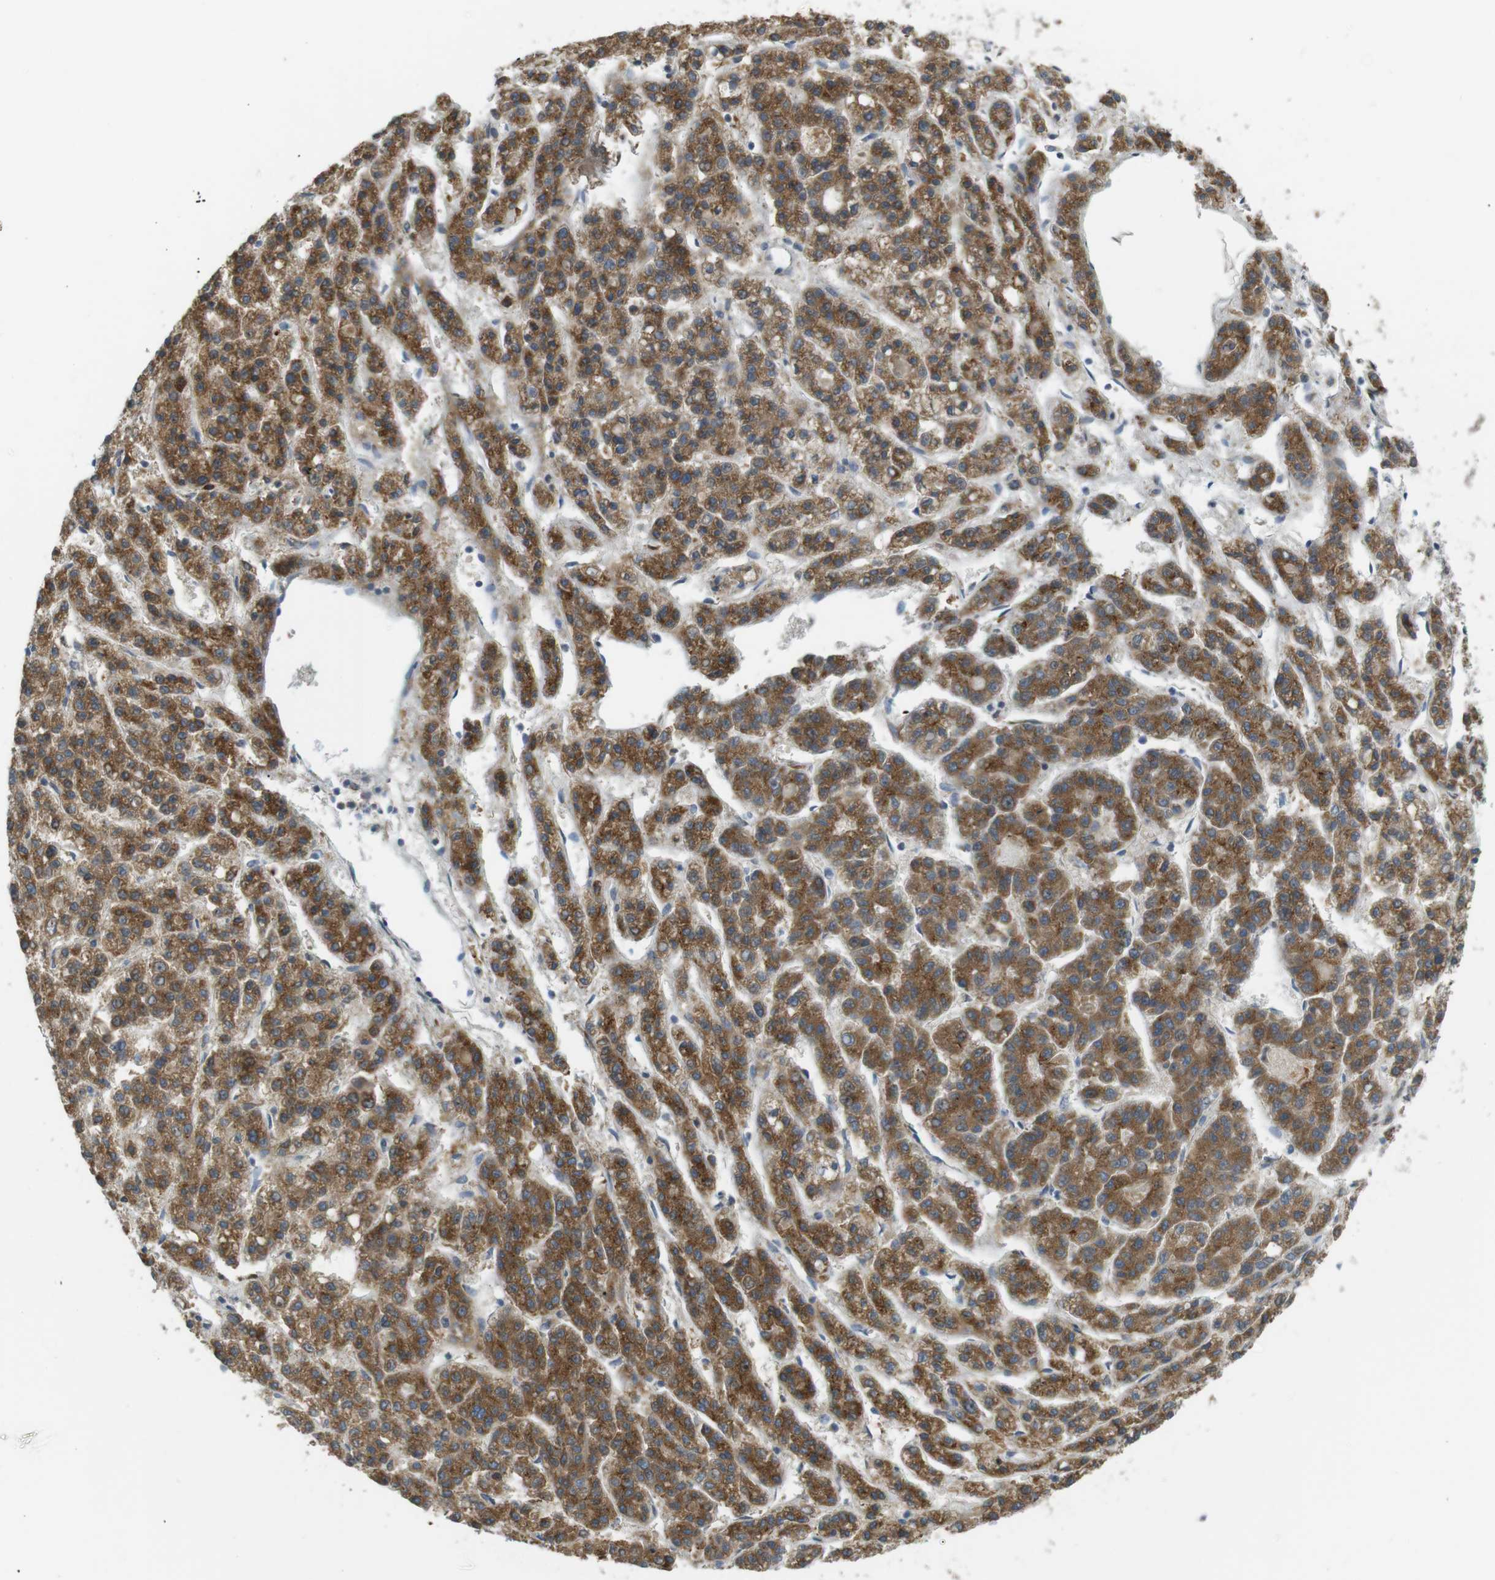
{"staining": {"intensity": "moderate", "quantity": ">75%", "location": "cytoplasmic/membranous"}, "tissue": "liver cancer", "cell_type": "Tumor cells", "image_type": "cancer", "snomed": [{"axis": "morphology", "description": "Carcinoma, Hepatocellular, NOS"}, {"axis": "topography", "description": "Liver"}], "caption": "Protein expression analysis of human liver cancer (hepatocellular carcinoma) reveals moderate cytoplasmic/membranous positivity in about >75% of tumor cells.", "gene": "TMEM143", "patient": {"sex": "male", "age": 70}}